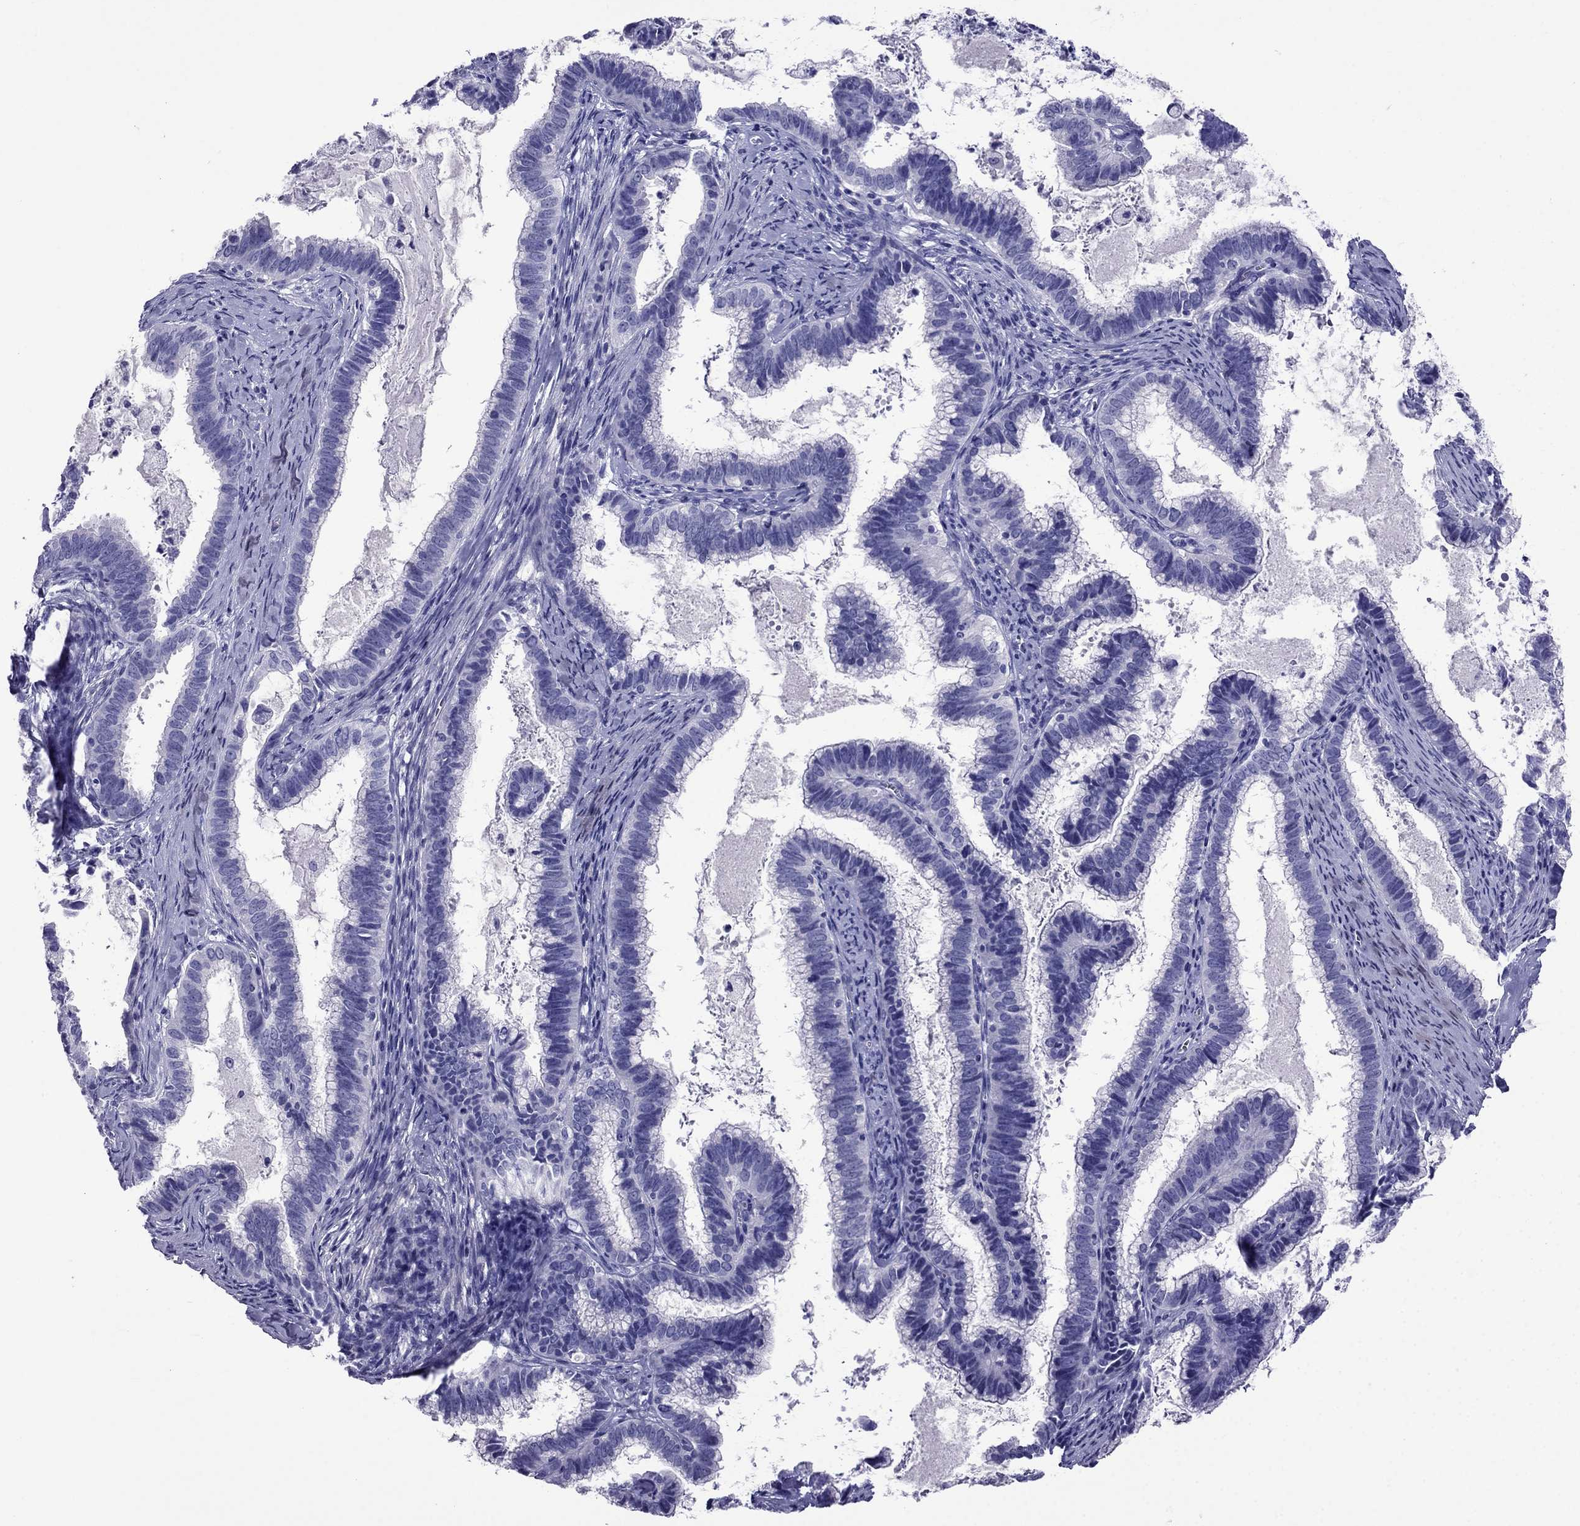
{"staining": {"intensity": "negative", "quantity": "none", "location": "none"}, "tissue": "cervical cancer", "cell_type": "Tumor cells", "image_type": "cancer", "snomed": [{"axis": "morphology", "description": "Adenocarcinoma, NOS"}, {"axis": "topography", "description": "Cervix"}], "caption": "Tumor cells show no significant protein staining in cervical cancer (adenocarcinoma). The staining is performed using DAB brown chromogen with nuclei counter-stained in using hematoxylin.", "gene": "ARR3", "patient": {"sex": "female", "age": 61}}